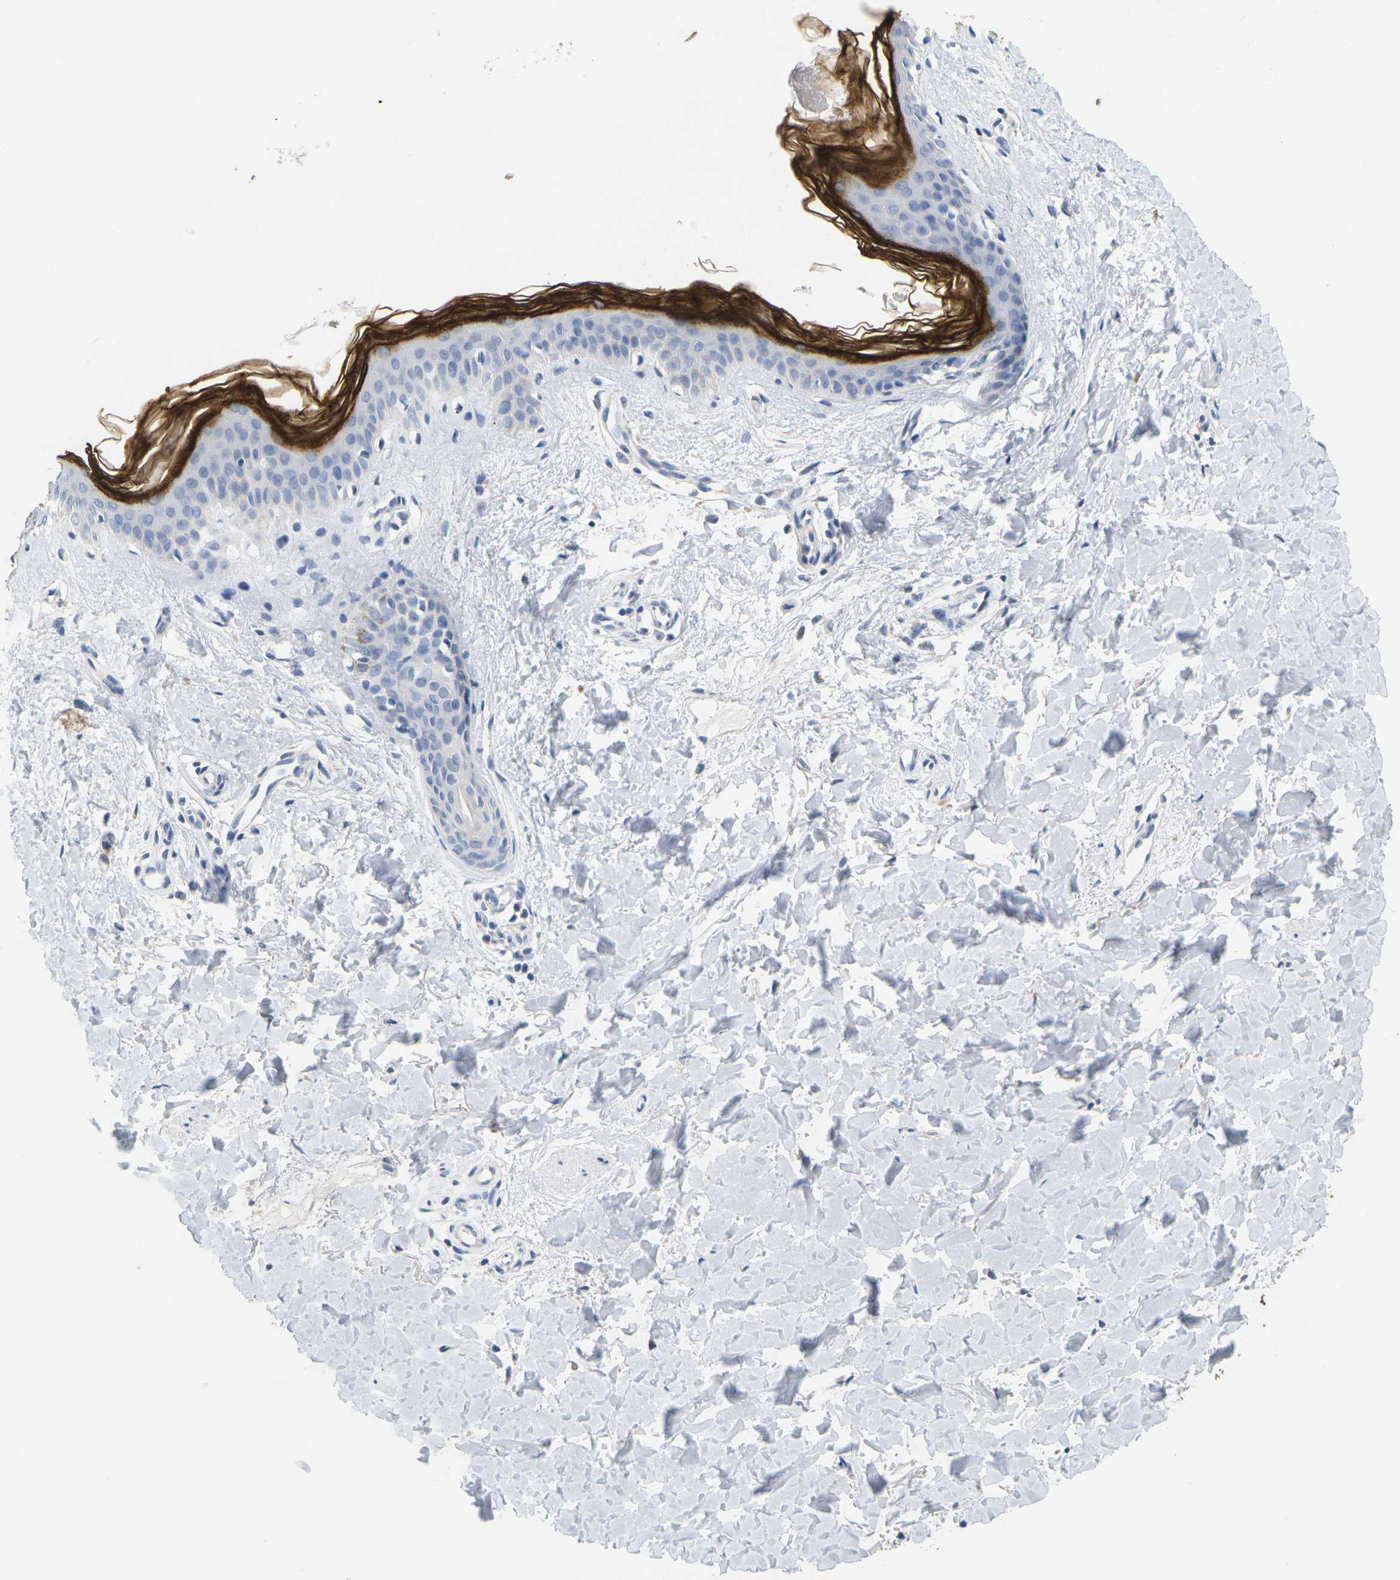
{"staining": {"intensity": "negative", "quantity": "none", "location": "none"}, "tissue": "skin", "cell_type": "Fibroblasts", "image_type": "normal", "snomed": [{"axis": "morphology", "description": "Normal tissue, NOS"}, {"axis": "topography", "description": "Skin"}], "caption": "Immunohistochemistry image of benign human skin stained for a protein (brown), which reveals no positivity in fibroblasts.", "gene": "KLK5", "patient": {"sex": "female", "age": 41}}